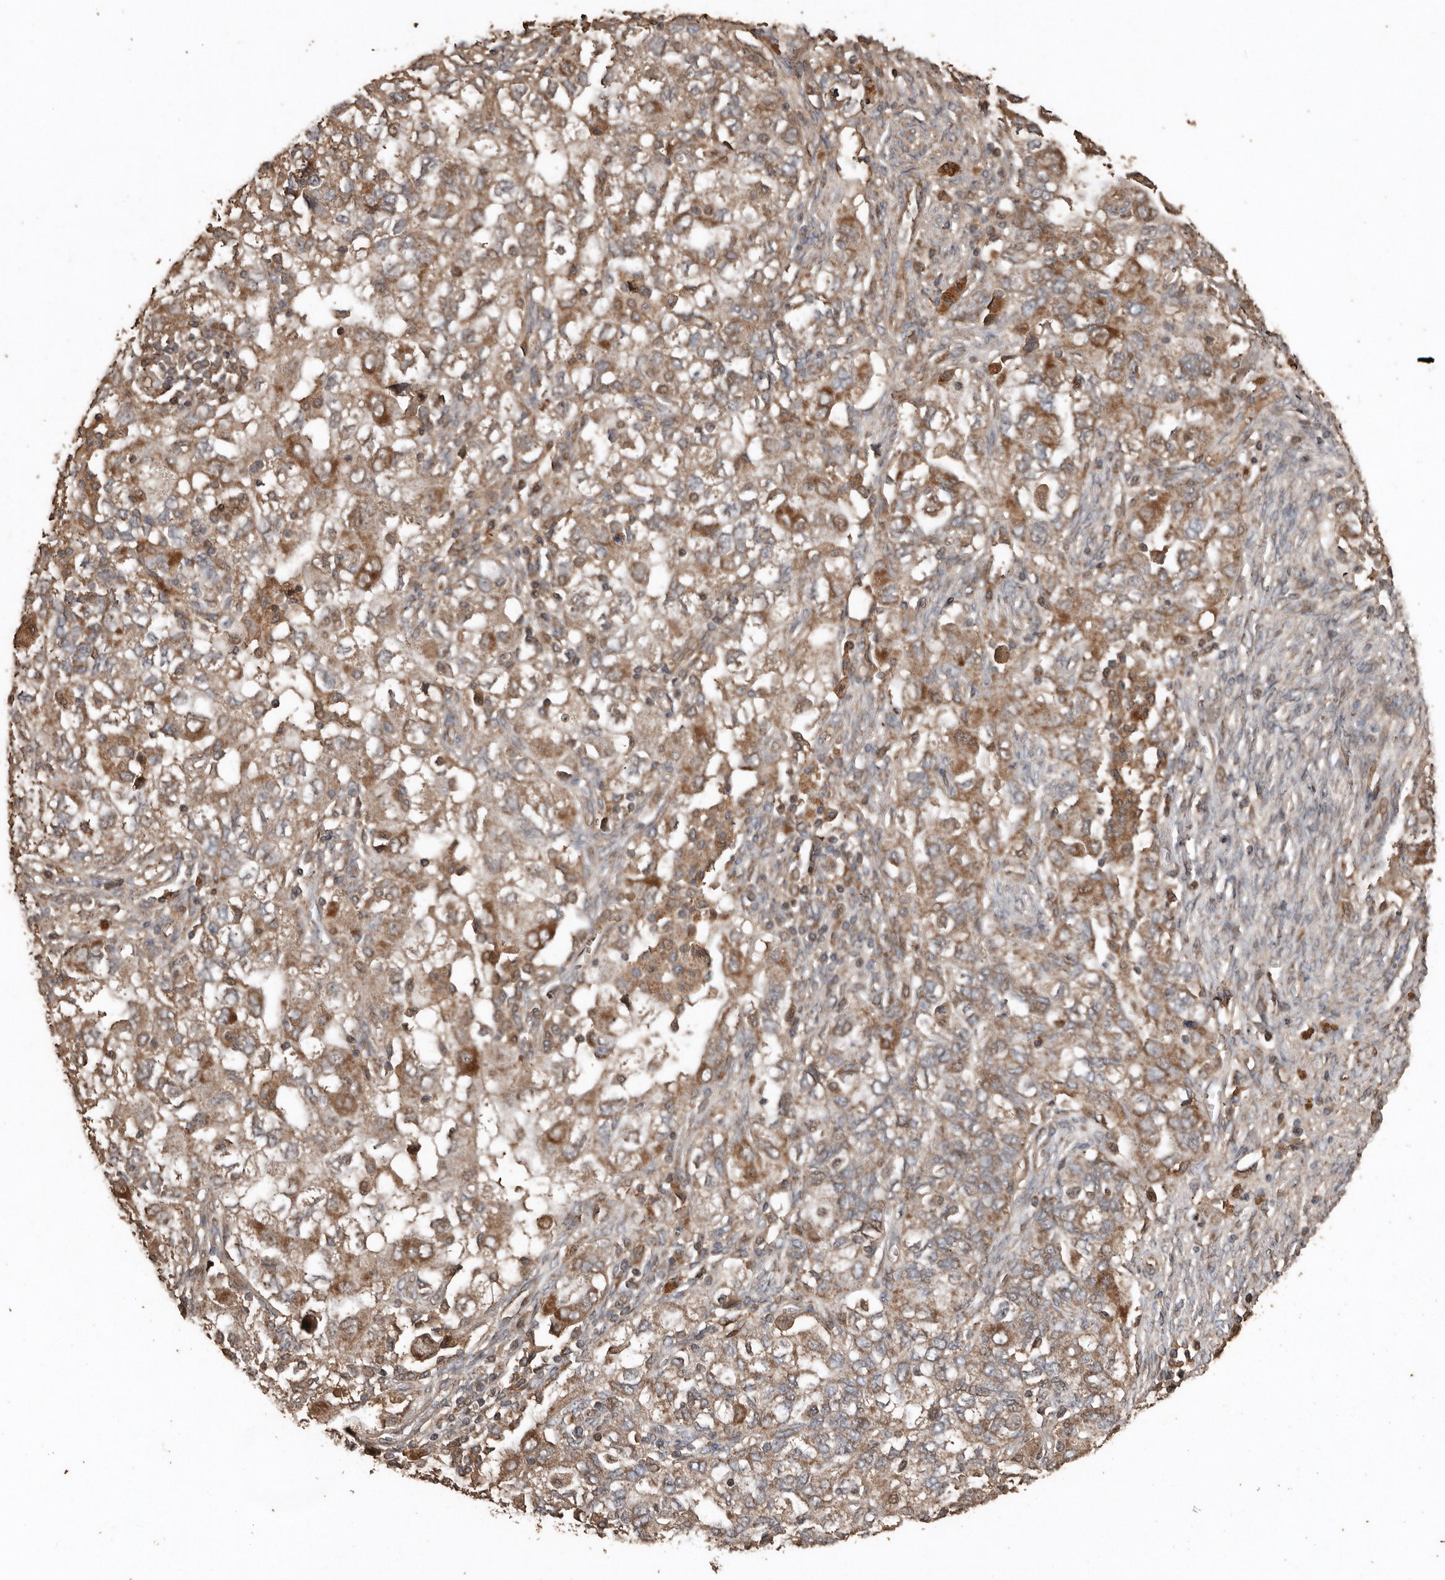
{"staining": {"intensity": "moderate", "quantity": ">75%", "location": "cytoplasmic/membranous"}, "tissue": "ovarian cancer", "cell_type": "Tumor cells", "image_type": "cancer", "snomed": [{"axis": "morphology", "description": "Carcinoma, NOS"}, {"axis": "morphology", "description": "Cystadenocarcinoma, serous, NOS"}, {"axis": "topography", "description": "Ovary"}], "caption": "Brown immunohistochemical staining in human carcinoma (ovarian) displays moderate cytoplasmic/membranous positivity in about >75% of tumor cells. Nuclei are stained in blue.", "gene": "RANBP17", "patient": {"sex": "female", "age": 69}}